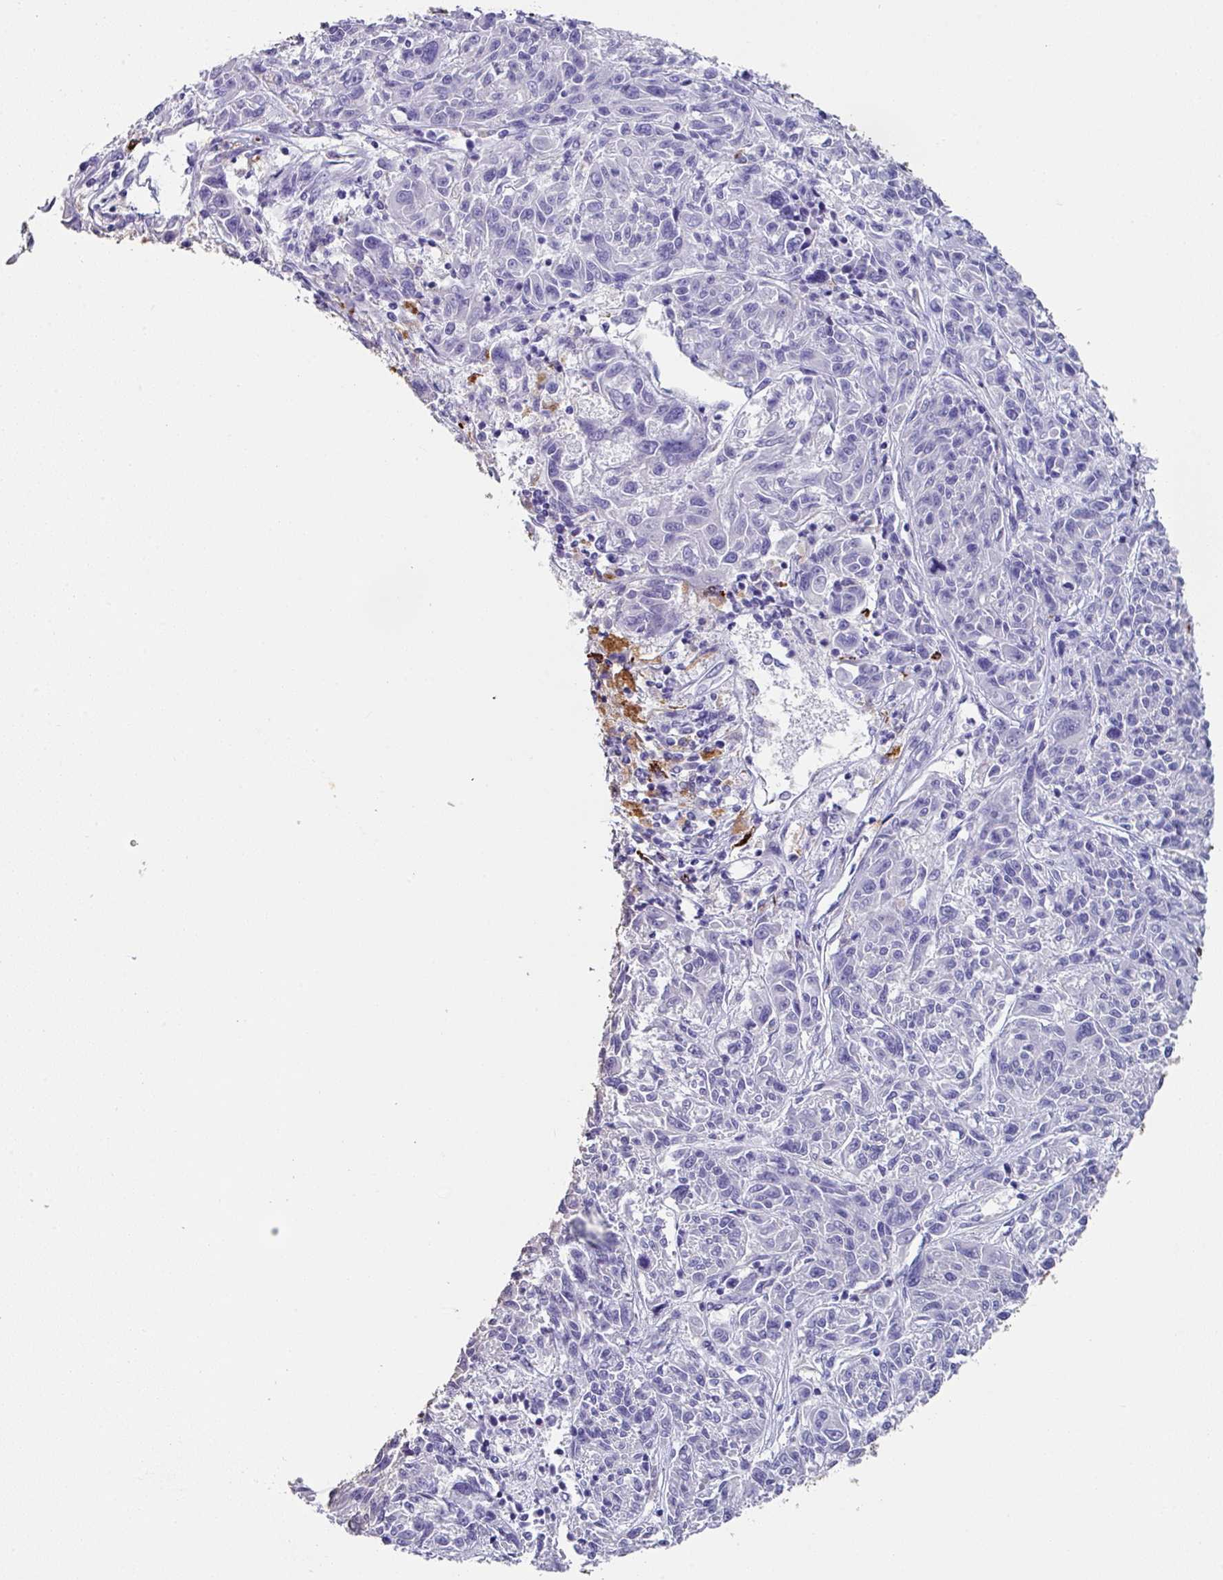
{"staining": {"intensity": "negative", "quantity": "none", "location": "none"}, "tissue": "melanoma", "cell_type": "Tumor cells", "image_type": "cancer", "snomed": [{"axis": "morphology", "description": "Malignant melanoma, NOS"}, {"axis": "topography", "description": "Skin"}], "caption": "This is a image of IHC staining of malignant melanoma, which shows no expression in tumor cells. (DAB immunohistochemistry visualized using brightfield microscopy, high magnification).", "gene": "CPVL", "patient": {"sex": "male", "age": 53}}